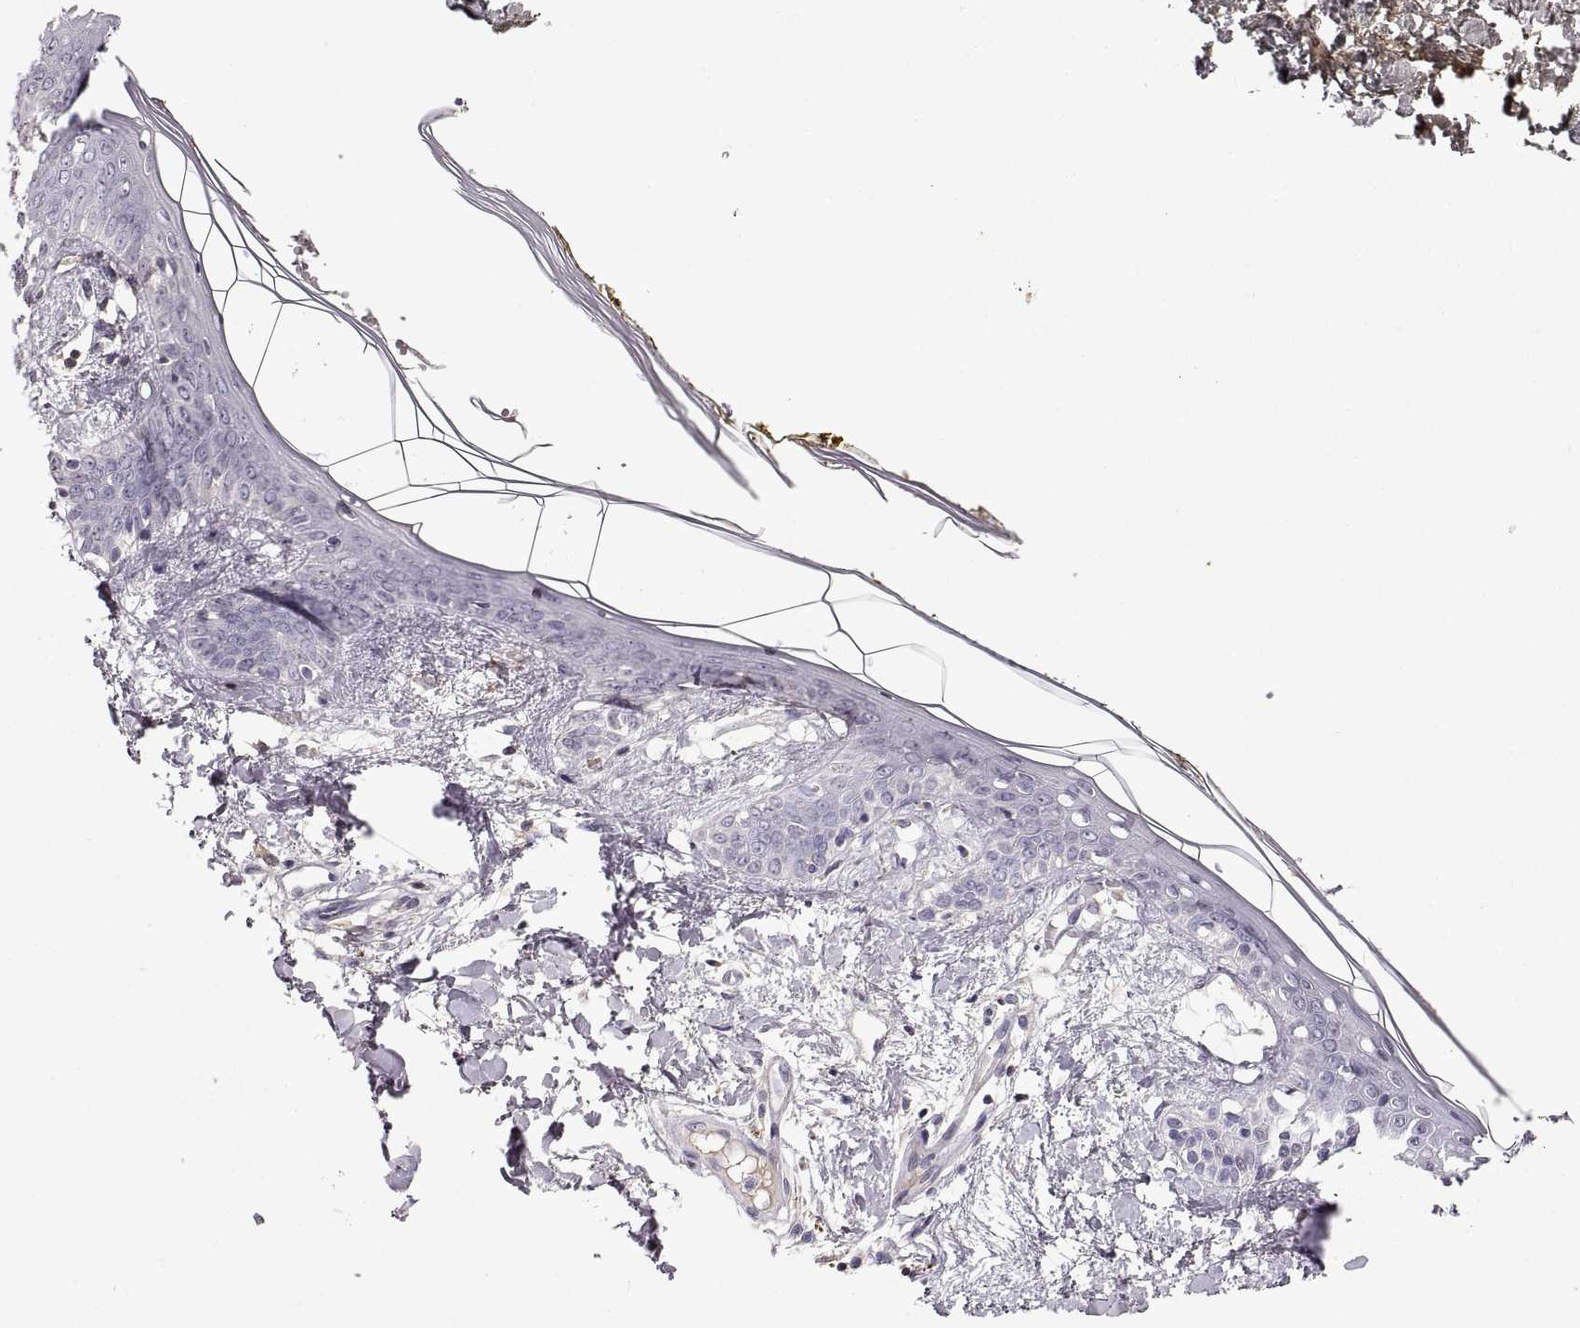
{"staining": {"intensity": "negative", "quantity": "none", "location": "none"}, "tissue": "skin", "cell_type": "Fibroblasts", "image_type": "normal", "snomed": [{"axis": "morphology", "description": "Normal tissue, NOS"}, {"axis": "topography", "description": "Skin"}], "caption": "Benign skin was stained to show a protein in brown. There is no significant positivity in fibroblasts. The staining was performed using DAB (3,3'-diaminobenzidine) to visualize the protein expression in brown, while the nuclei were stained in blue with hematoxylin (Magnification: 20x).", "gene": "ADAM11", "patient": {"sex": "female", "age": 34}}